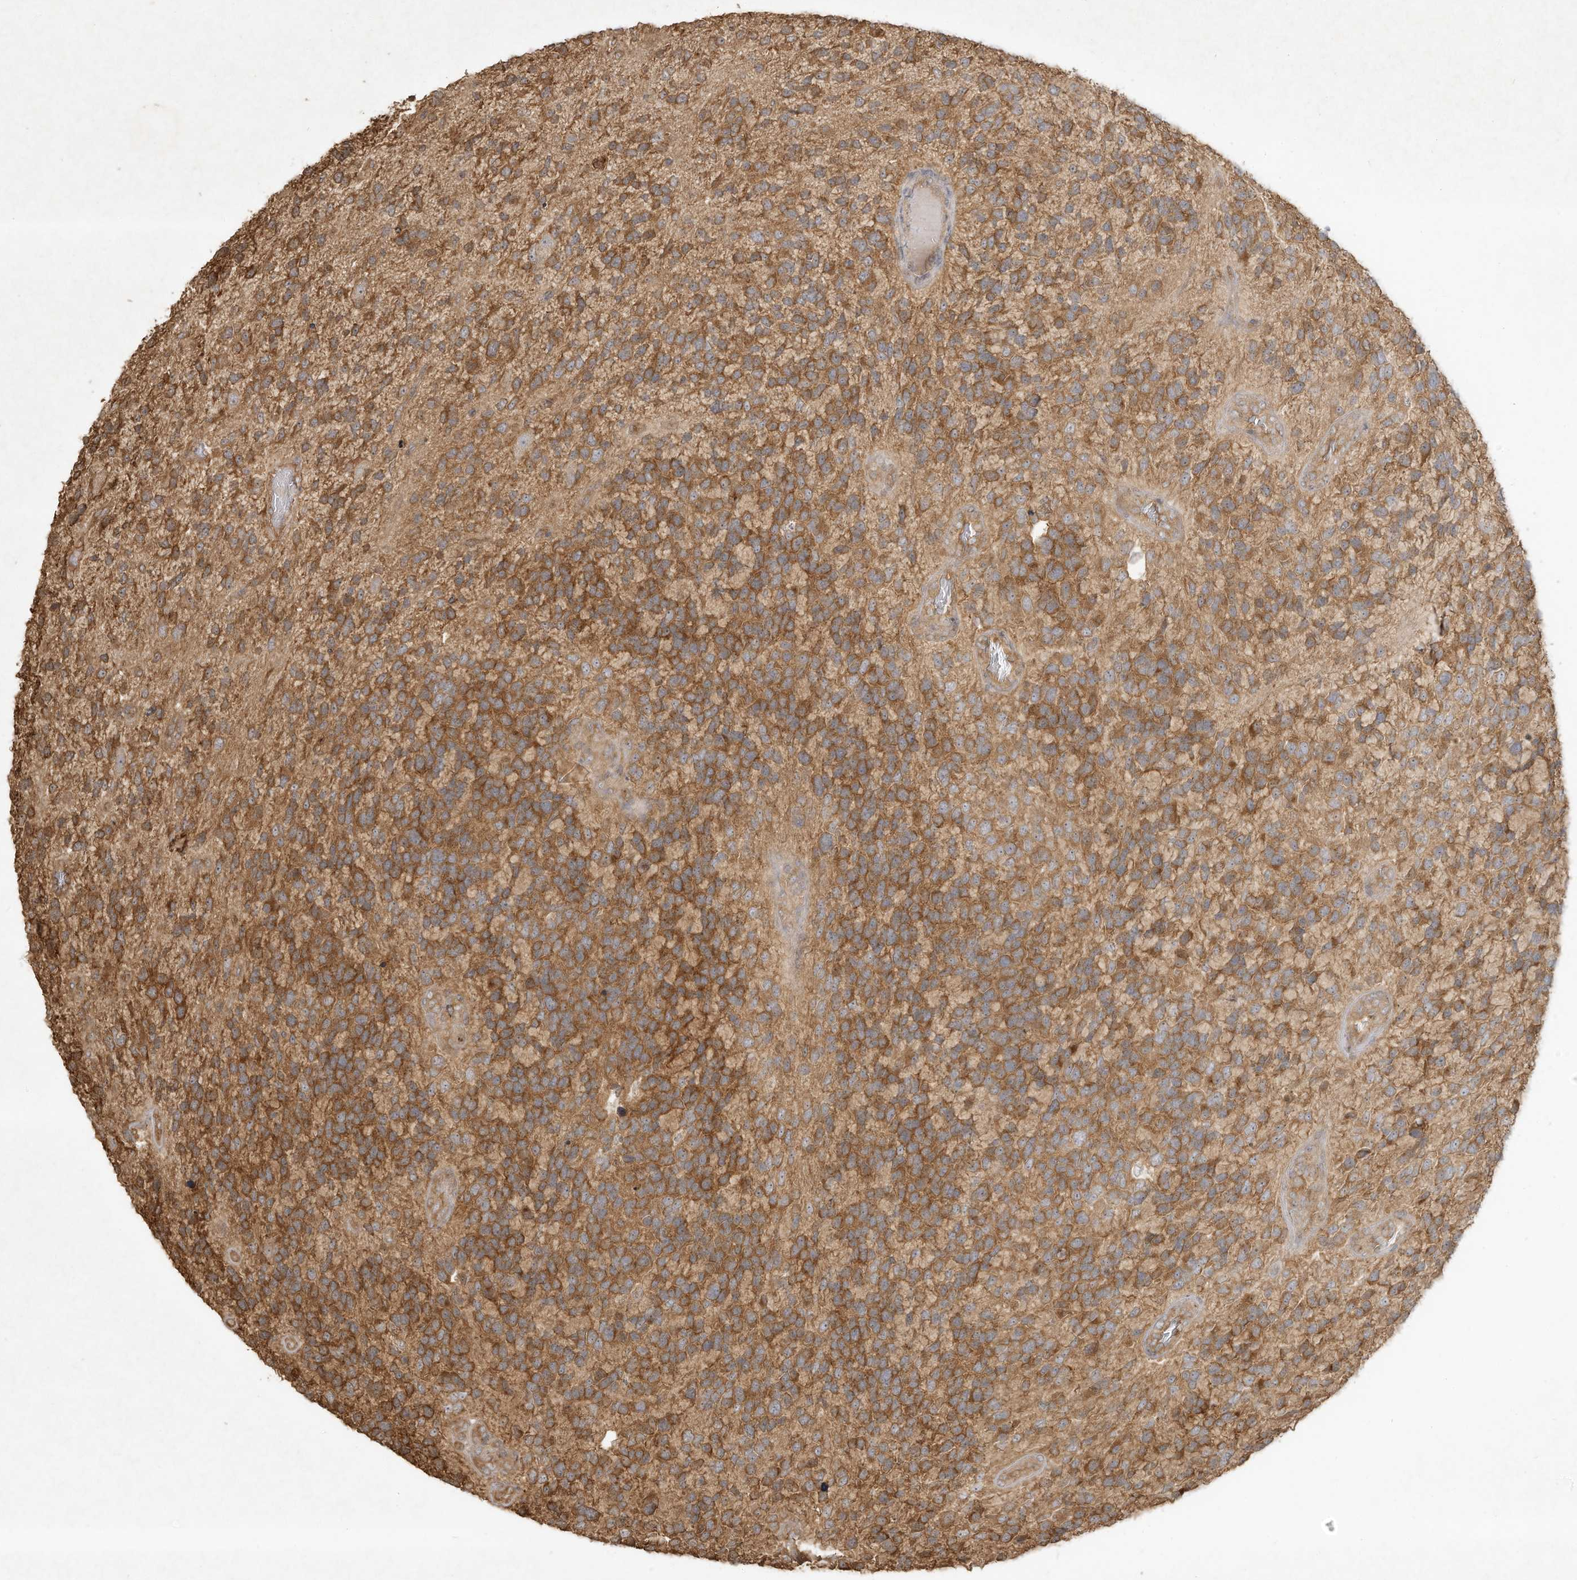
{"staining": {"intensity": "moderate", "quantity": ">75%", "location": "cytoplasmic/membranous"}, "tissue": "glioma", "cell_type": "Tumor cells", "image_type": "cancer", "snomed": [{"axis": "morphology", "description": "Glioma, malignant, High grade"}, {"axis": "topography", "description": "Brain"}], "caption": "Moderate cytoplasmic/membranous positivity is appreciated in about >75% of tumor cells in glioma. The staining was performed using DAB, with brown indicating positive protein expression. Nuclei are stained blue with hematoxylin.", "gene": "DYNC1I2", "patient": {"sex": "female", "age": 58}}